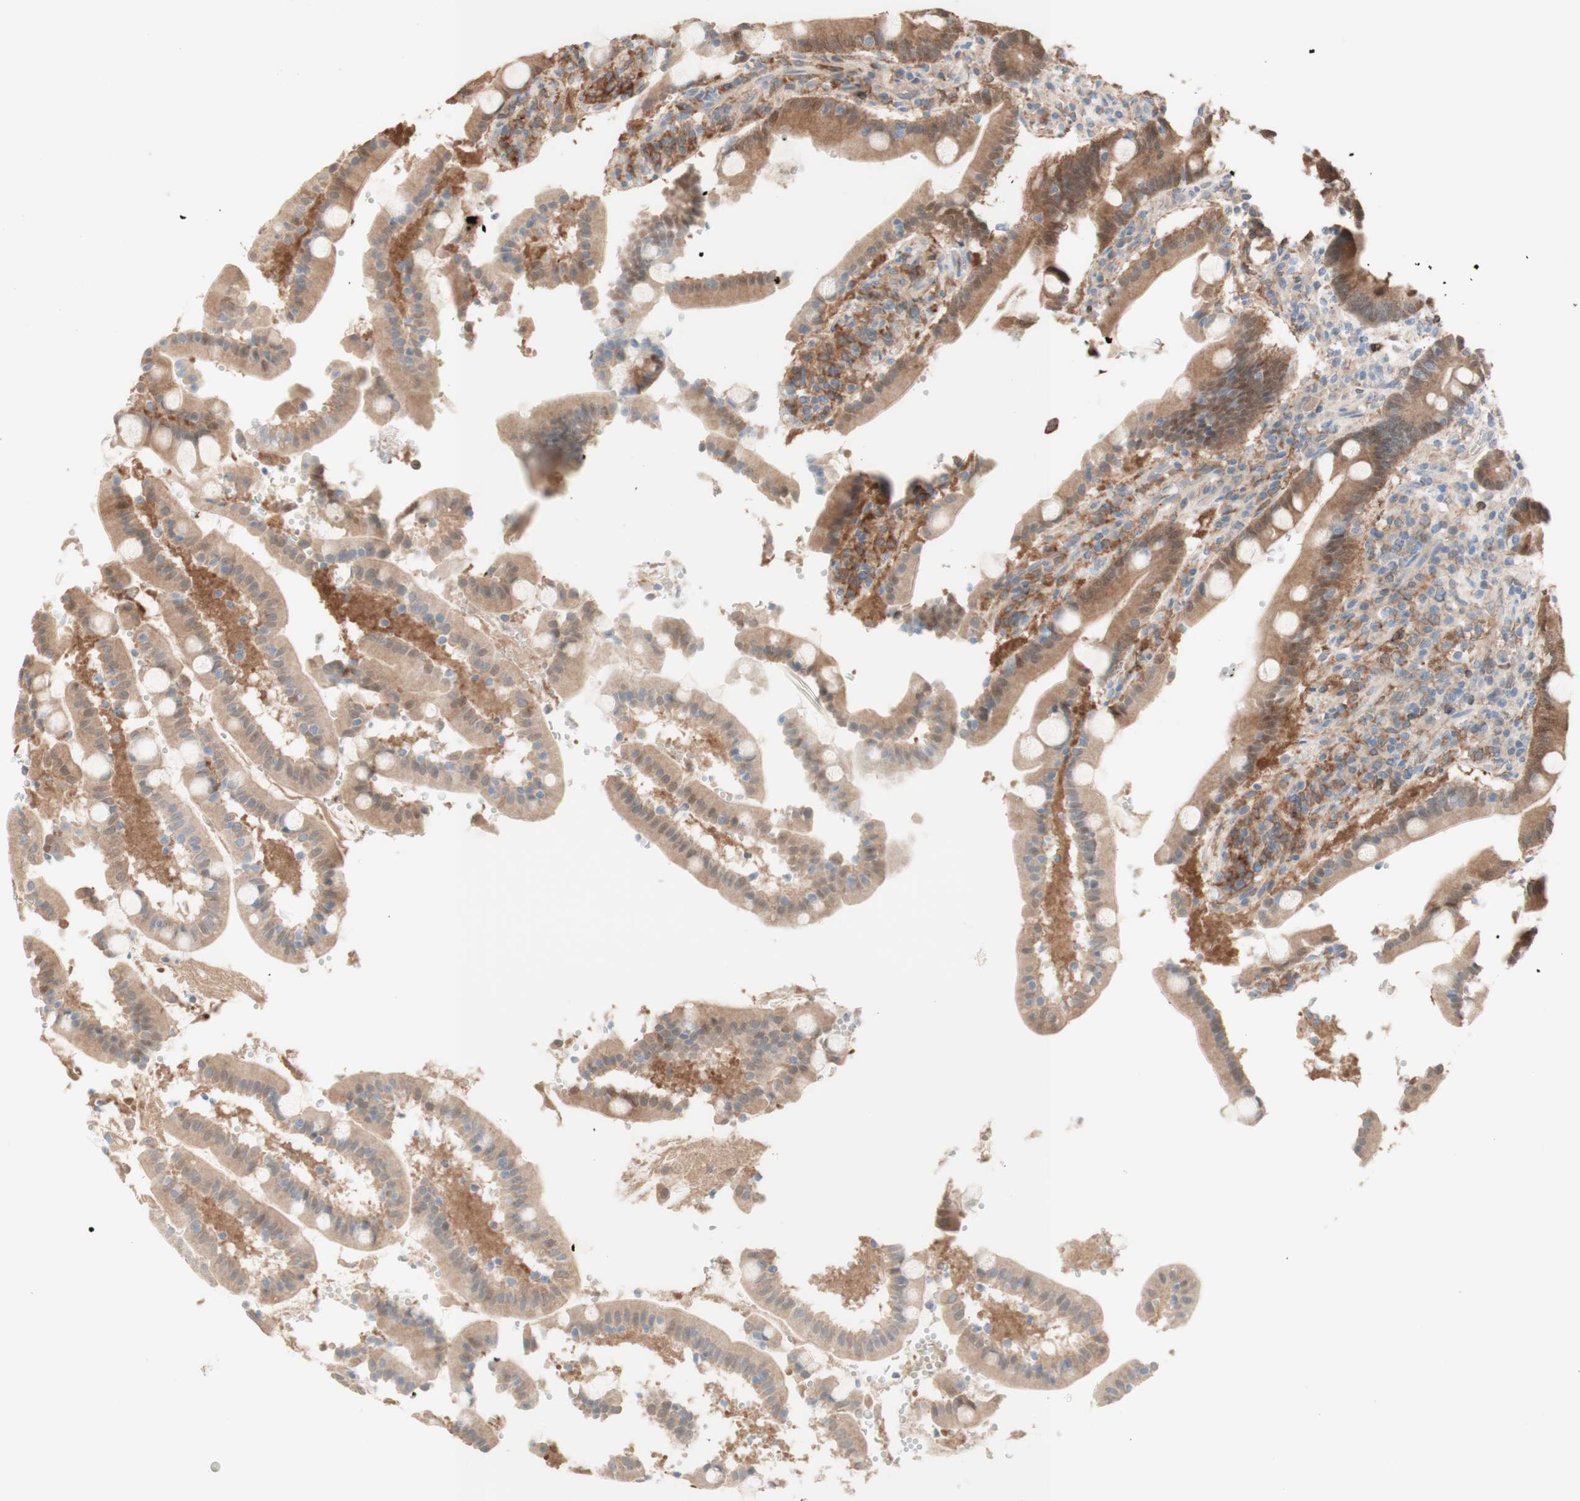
{"staining": {"intensity": "moderate", "quantity": ">75%", "location": "cytoplasmic/membranous"}, "tissue": "duodenum", "cell_type": "Glandular cells", "image_type": "normal", "snomed": [{"axis": "morphology", "description": "Normal tissue, NOS"}, {"axis": "topography", "description": "Small intestine, NOS"}], "caption": "IHC staining of normal duodenum, which reveals medium levels of moderate cytoplasmic/membranous positivity in approximately >75% of glandular cells indicating moderate cytoplasmic/membranous protein staining. The staining was performed using DAB (3,3'-diaminobenzidine) (brown) for protein detection and nuclei were counterstained in hematoxylin (blue).", "gene": "COMT", "patient": {"sex": "female", "age": 71}}